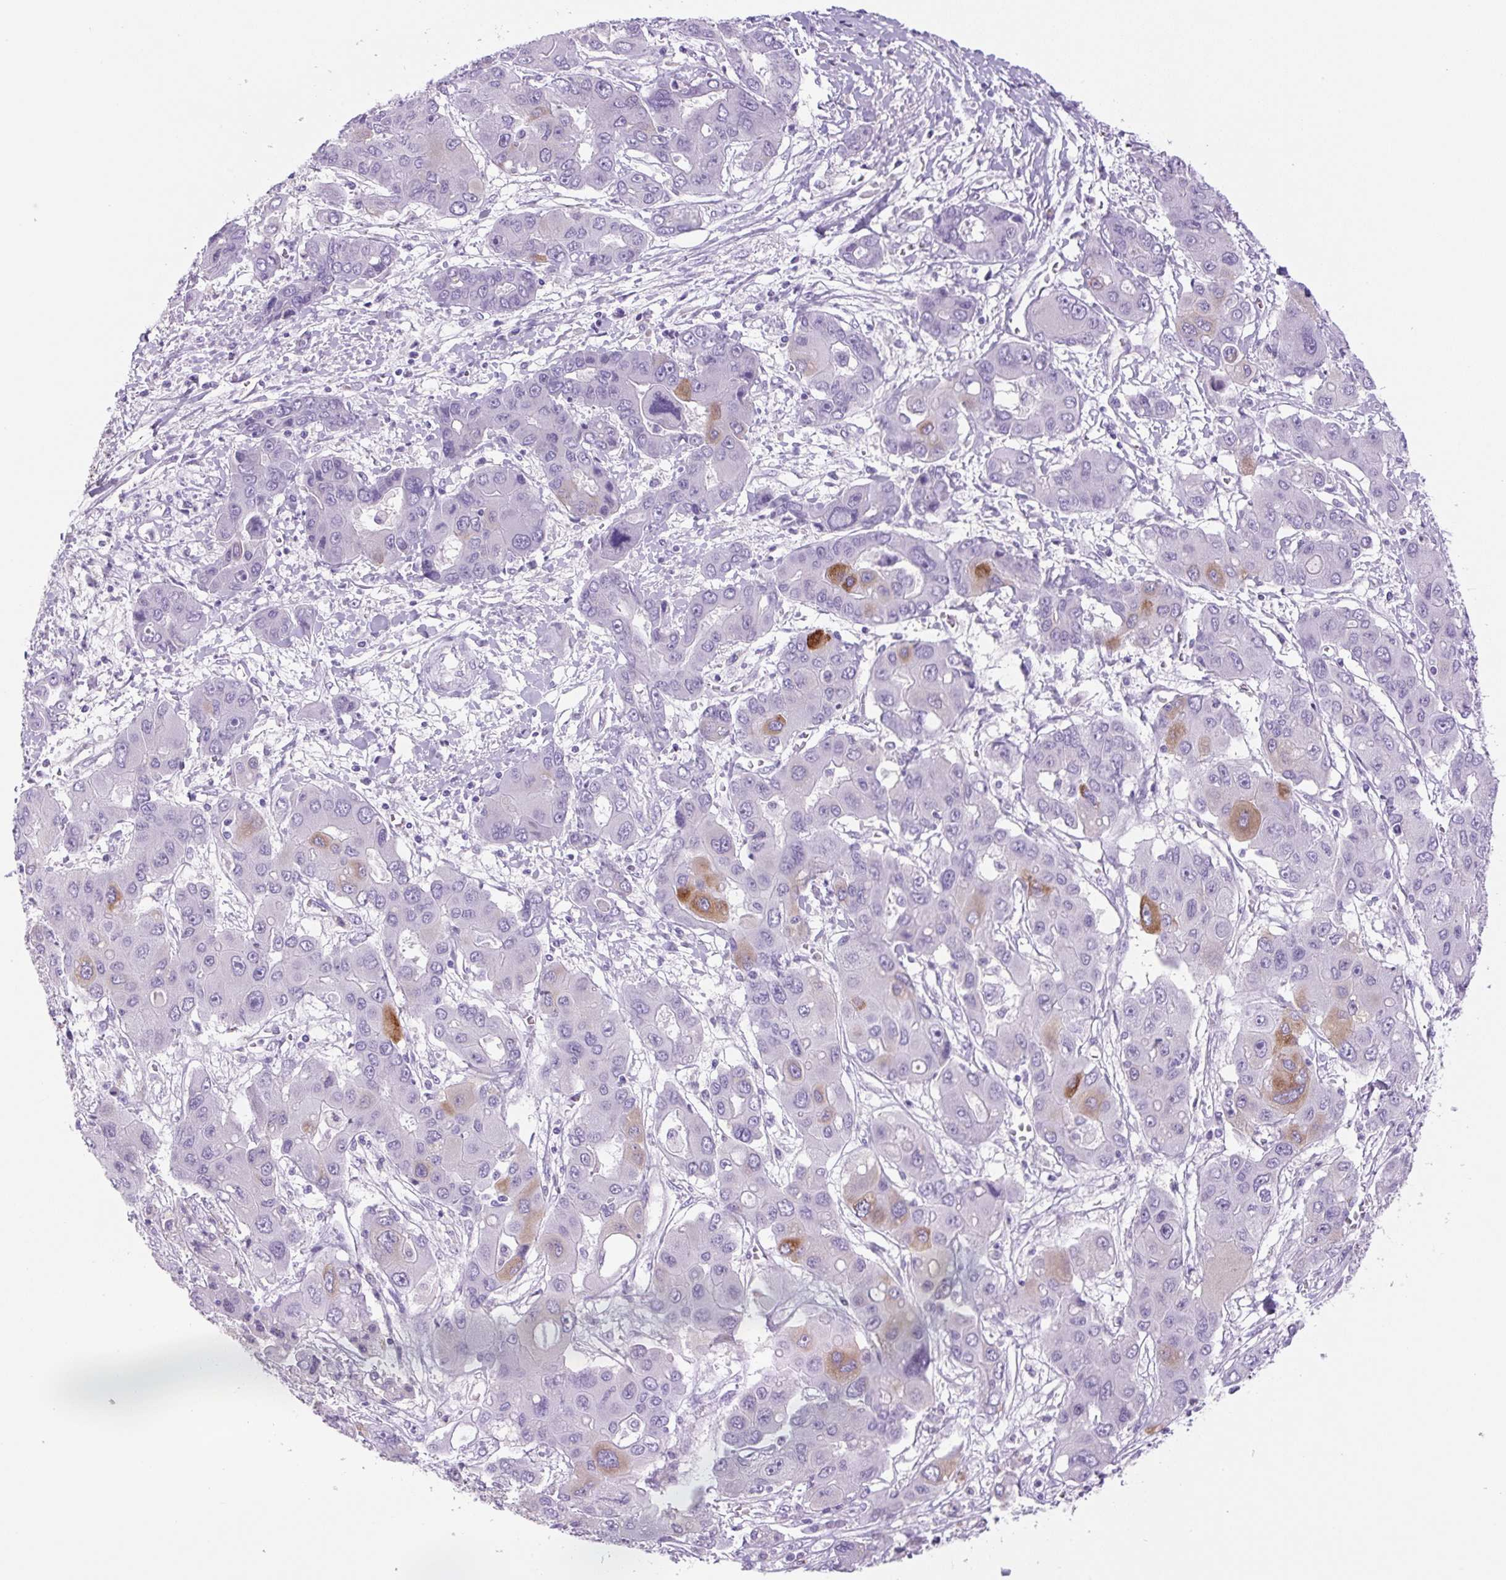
{"staining": {"intensity": "moderate", "quantity": "<25%", "location": "cytoplasmic/membranous"}, "tissue": "liver cancer", "cell_type": "Tumor cells", "image_type": "cancer", "snomed": [{"axis": "morphology", "description": "Cholangiocarcinoma"}, {"axis": "topography", "description": "Liver"}], "caption": "A low amount of moderate cytoplasmic/membranous positivity is appreciated in about <25% of tumor cells in liver cholangiocarcinoma tissue.", "gene": "PRRT1", "patient": {"sex": "male", "age": 67}}